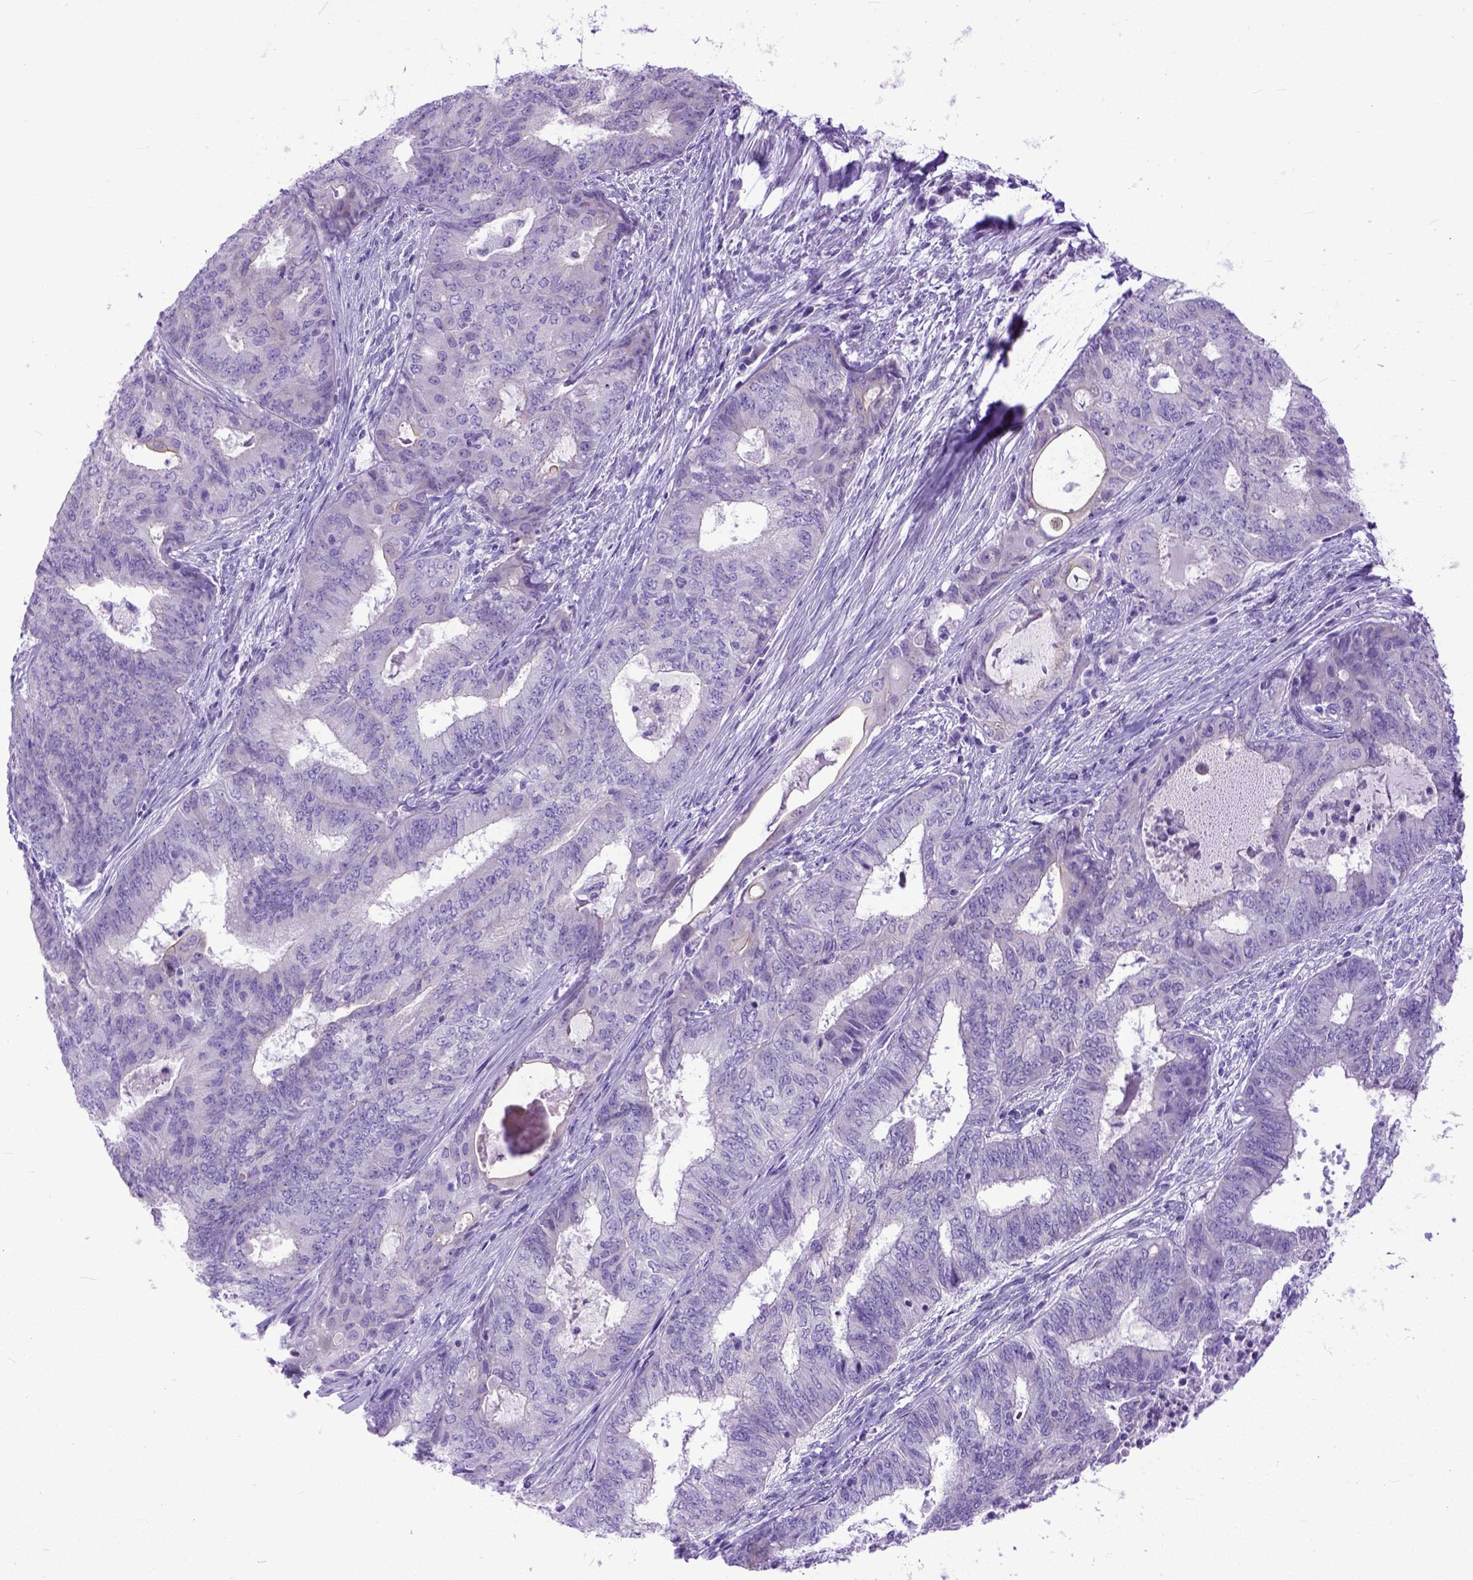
{"staining": {"intensity": "negative", "quantity": "none", "location": "none"}, "tissue": "endometrial cancer", "cell_type": "Tumor cells", "image_type": "cancer", "snomed": [{"axis": "morphology", "description": "Adenocarcinoma, NOS"}, {"axis": "topography", "description": "Endometrium"}], "caption": "Photomicrograph shows no significant protein positivity in tumor cells of endometrial cancer.", "gene": "PPL", "patient": {"sex": "female", "age": 62}}